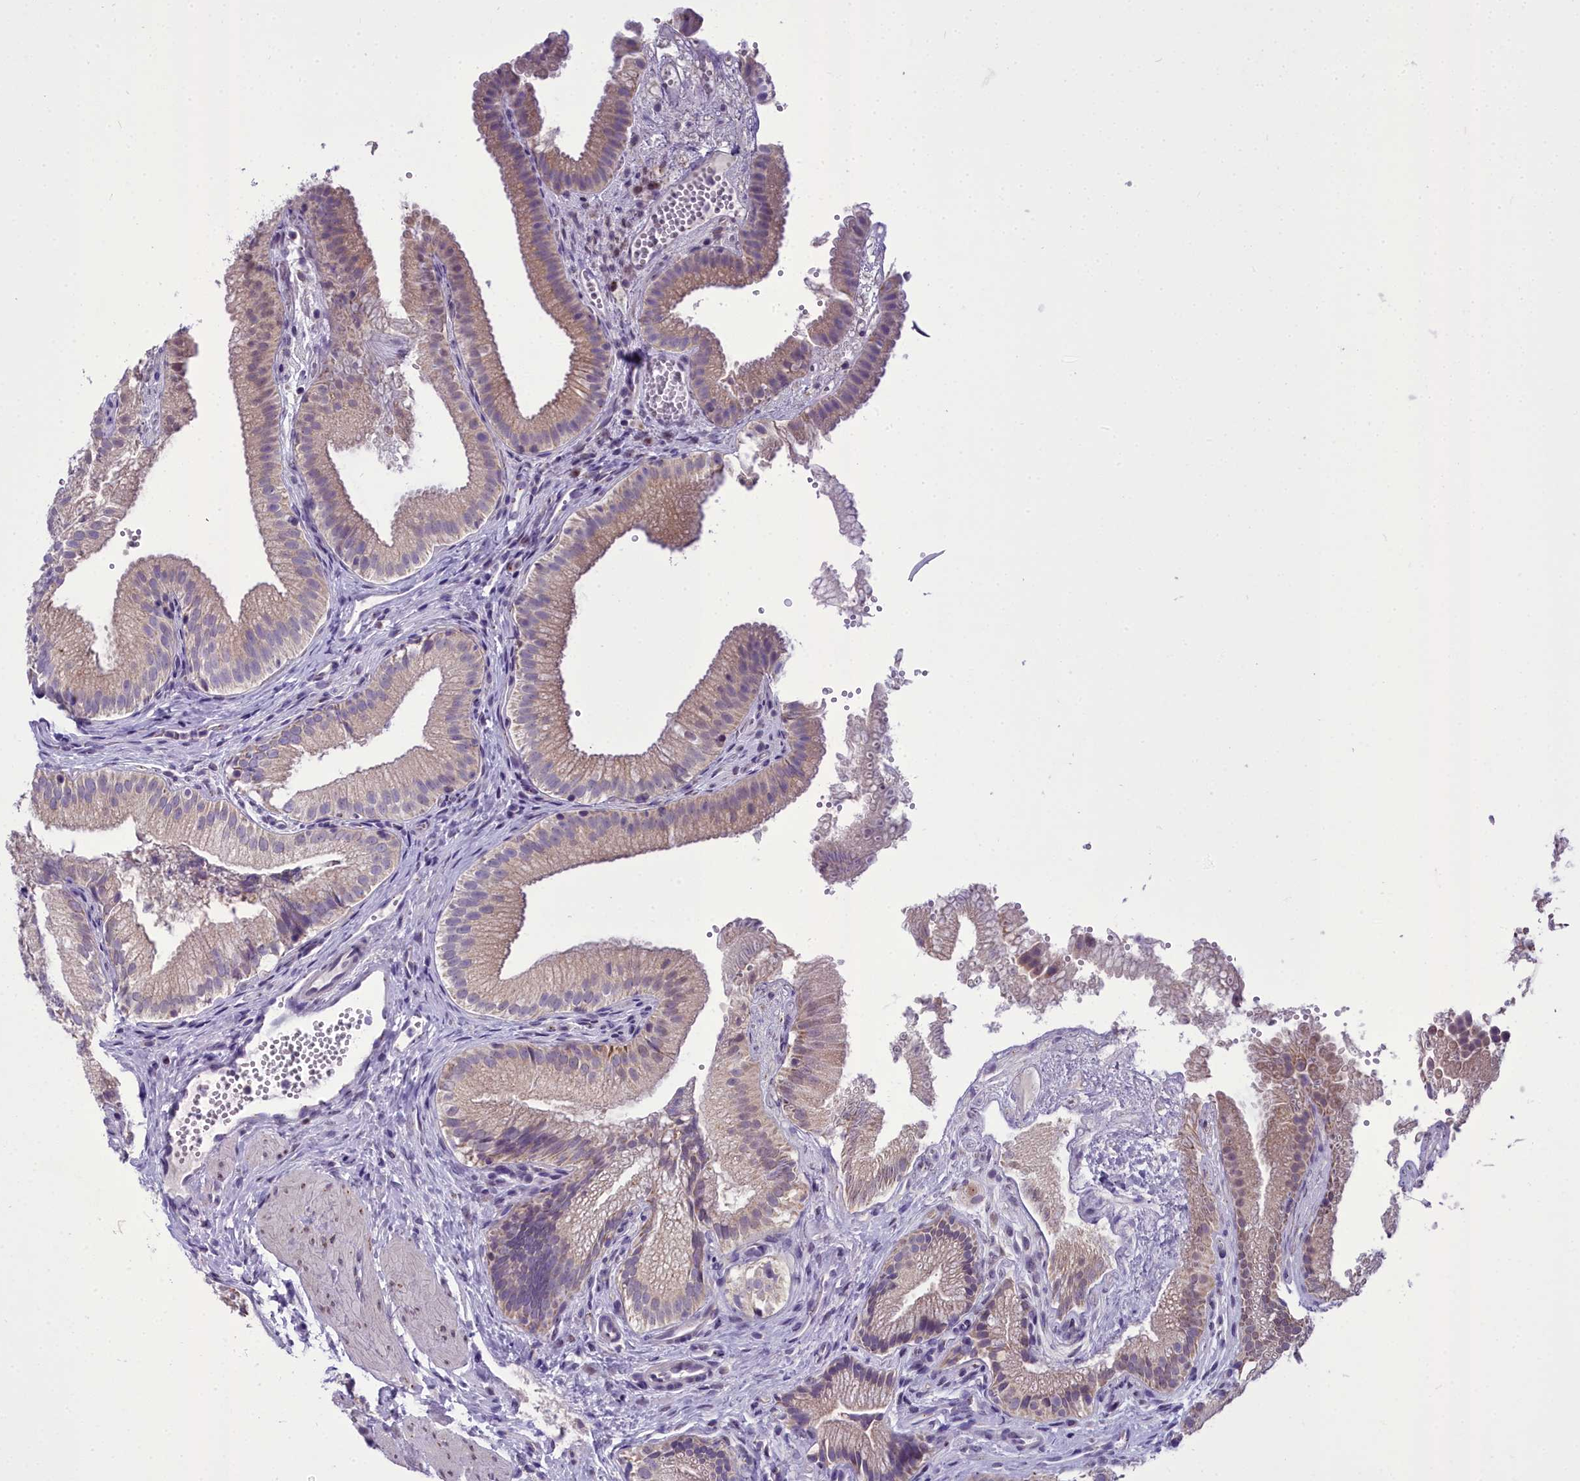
{"staining": {"intensity": "weak", "quantity": "25%-75%", "location": "cytoplasmic/membranous"}, "tissue": "gallbladder", "cell_type": "Glandular cells", "image_type": "normal", "snomed": [{"axis": "morphology", "description": "Normal tissue, NOS"}, {"axis": "topography", "description": "Gallbladder"}], "caption": "This is a photomicrograph of immunohistochemistry staining of normal gallbladder, which shows weak expression in the cytoplasmic/membranous of glandular cells.", "gene": "B9D2", "patient": {"sex": "female", "age": 30}}